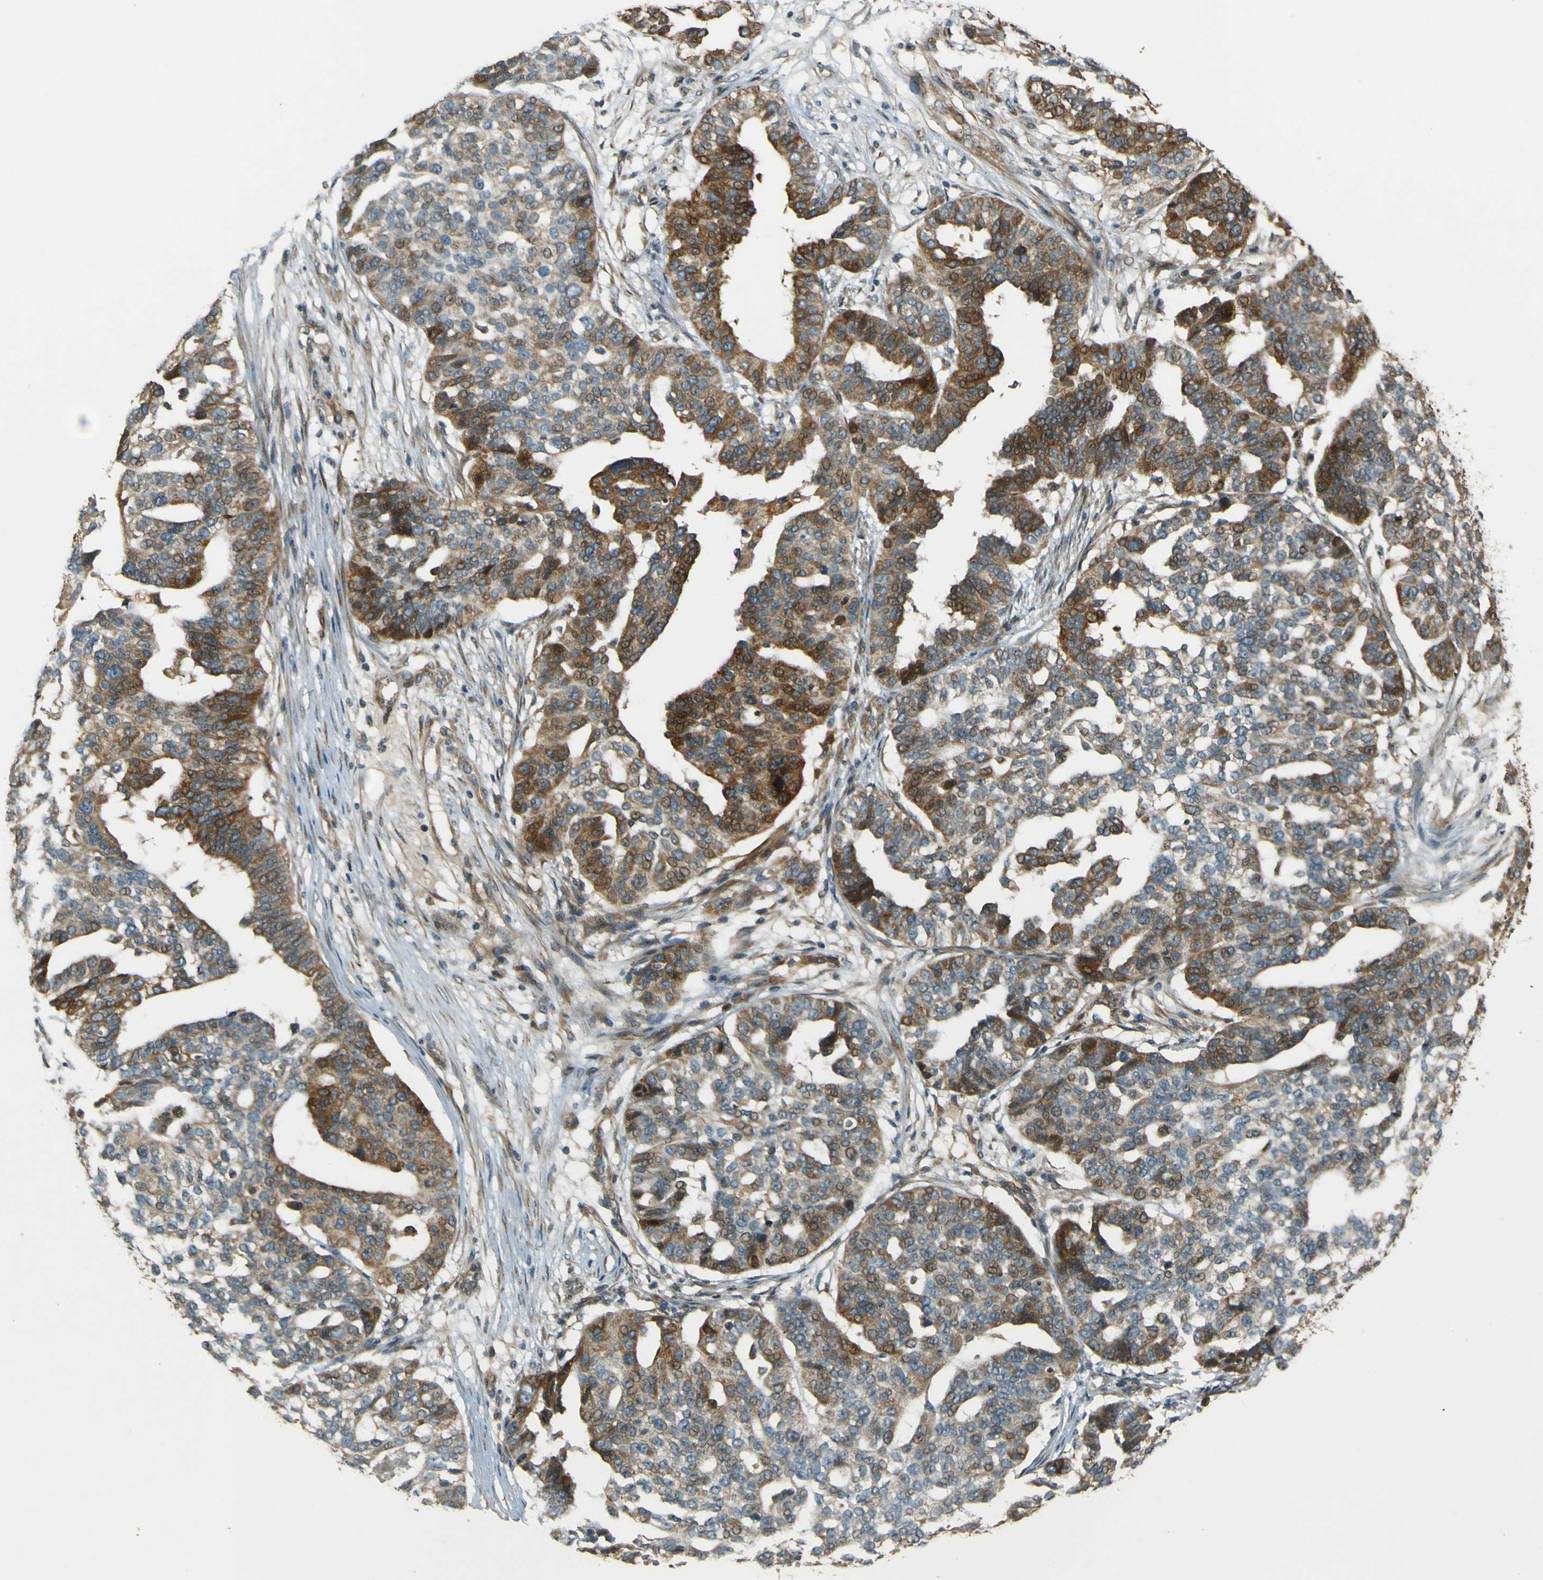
{"staining": {"intensity": "strong", "quantity": "25%-75%", "location": "cytoplasmic/membranous"}, "tissue": "ovarian cancer", "cell_type": "Tumor cells", "image_type": "cancer", "snomed": [{"axis": "morphology", "description": "Cystadenocarcinoma, serous, NOS"}, {"axis": "topography", "description": "Ovary"}], "caption": "Ovarian cancer stained for a protein (brown) displays strong cytoplasmic/membranous positive staining in about 25%-75% of tumor cells.", "gene": "LPCAT1", "patient": {"sex": "female", "age": 59}}